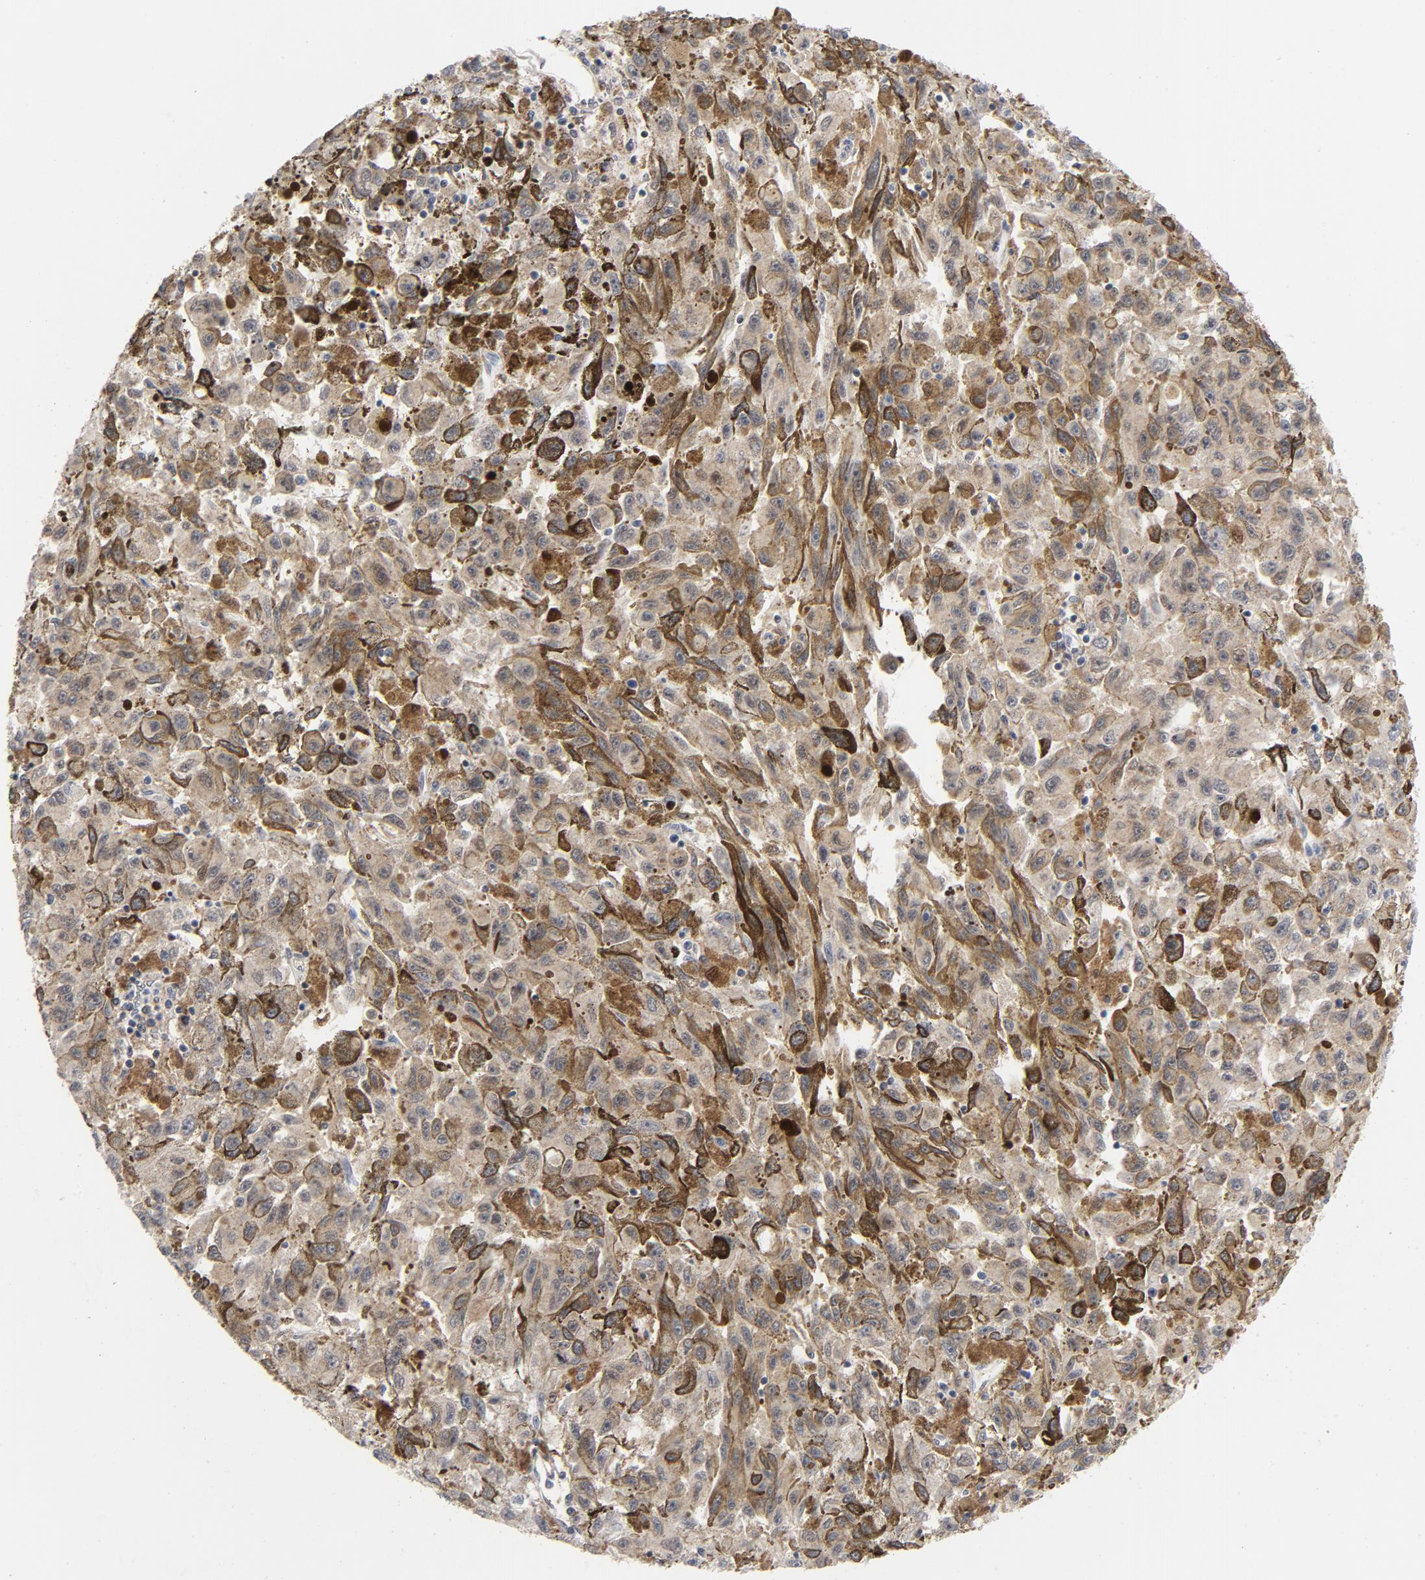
{"staining": {"intensity": "weak", "quantity": ">75%", "location": "cytoplasmic/membranous"}, "tissue": "melanoma", "cell_type": "Tumor cells", "image_type": "cancer", "snomed": [{"axis": "morphology", "description": "Malignant melanoma, NOS"}, {"axis": "topography", "description": "Skin"}], "caption": "High-power microscopy captured an immunohistochemistry (IHC) histopathology image of malignant melanoma, revealing weak cytoplasmic/membranous expression in approximately >75% of tumor cells.", "gene": "PRDX1", "patient": {"sex": "female", "age": 104}}